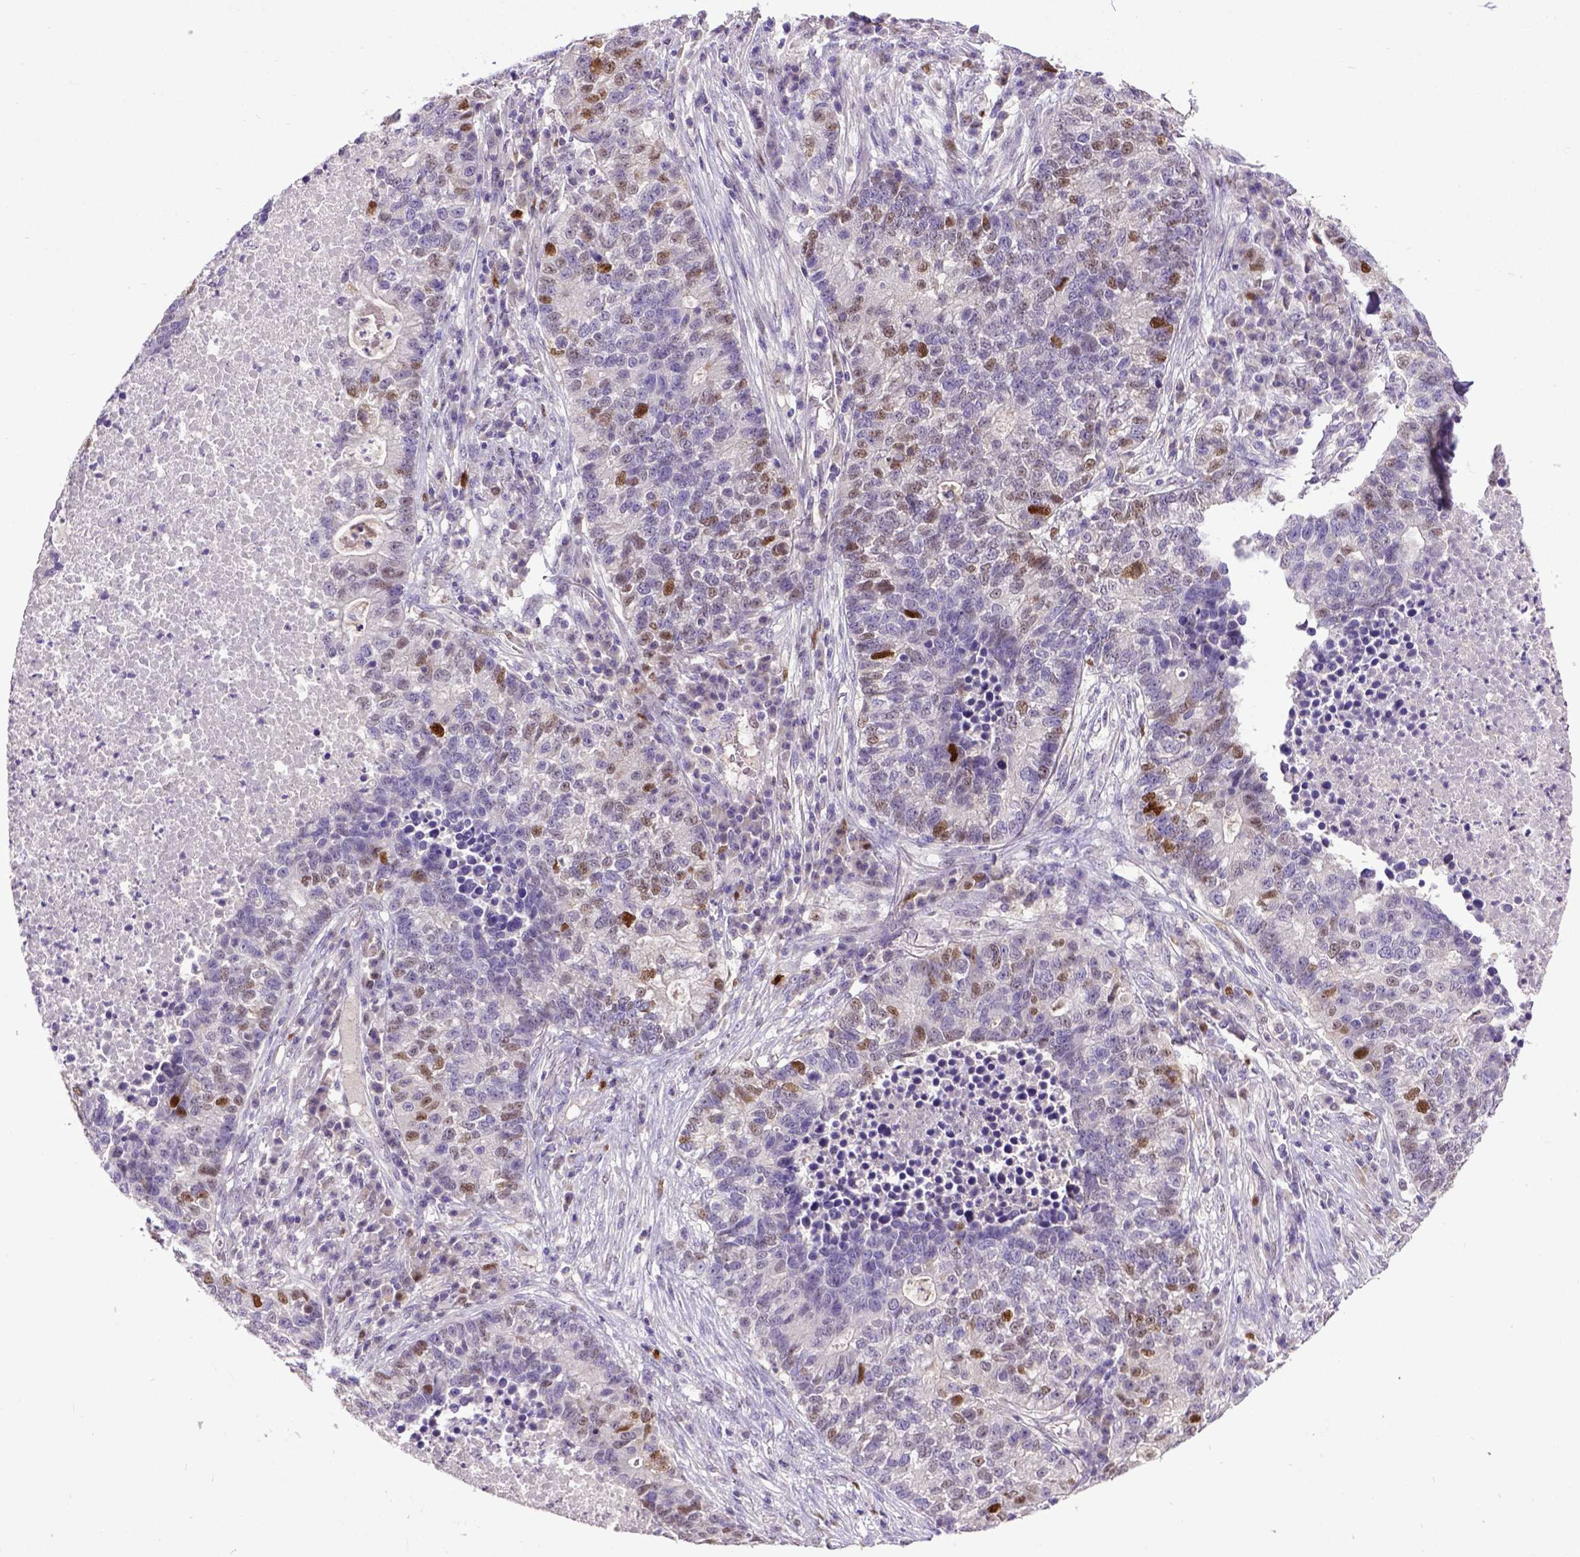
{"staining": {"intensity": "moderate", "quantity": "<25%", "location": "nuclear"}, "tissue": "lung cancer", "cell_type": "Tumor cells", "image_type": "cancer", "snomed": [{"axis": "morphology", "description": "Adenocarcinoma, NOS"}, {"axis": "topography", "description": "Lung"}], "caption": "DAB (3,3'-diaminobenzidine) immunohistochemical staining of human adenocarcinoma (lung) displays moderate nuclear protein expression in about <25% of tumor cells.", "gene": "CDKN1A", "patient": {"sex": "male", "age": 57}}